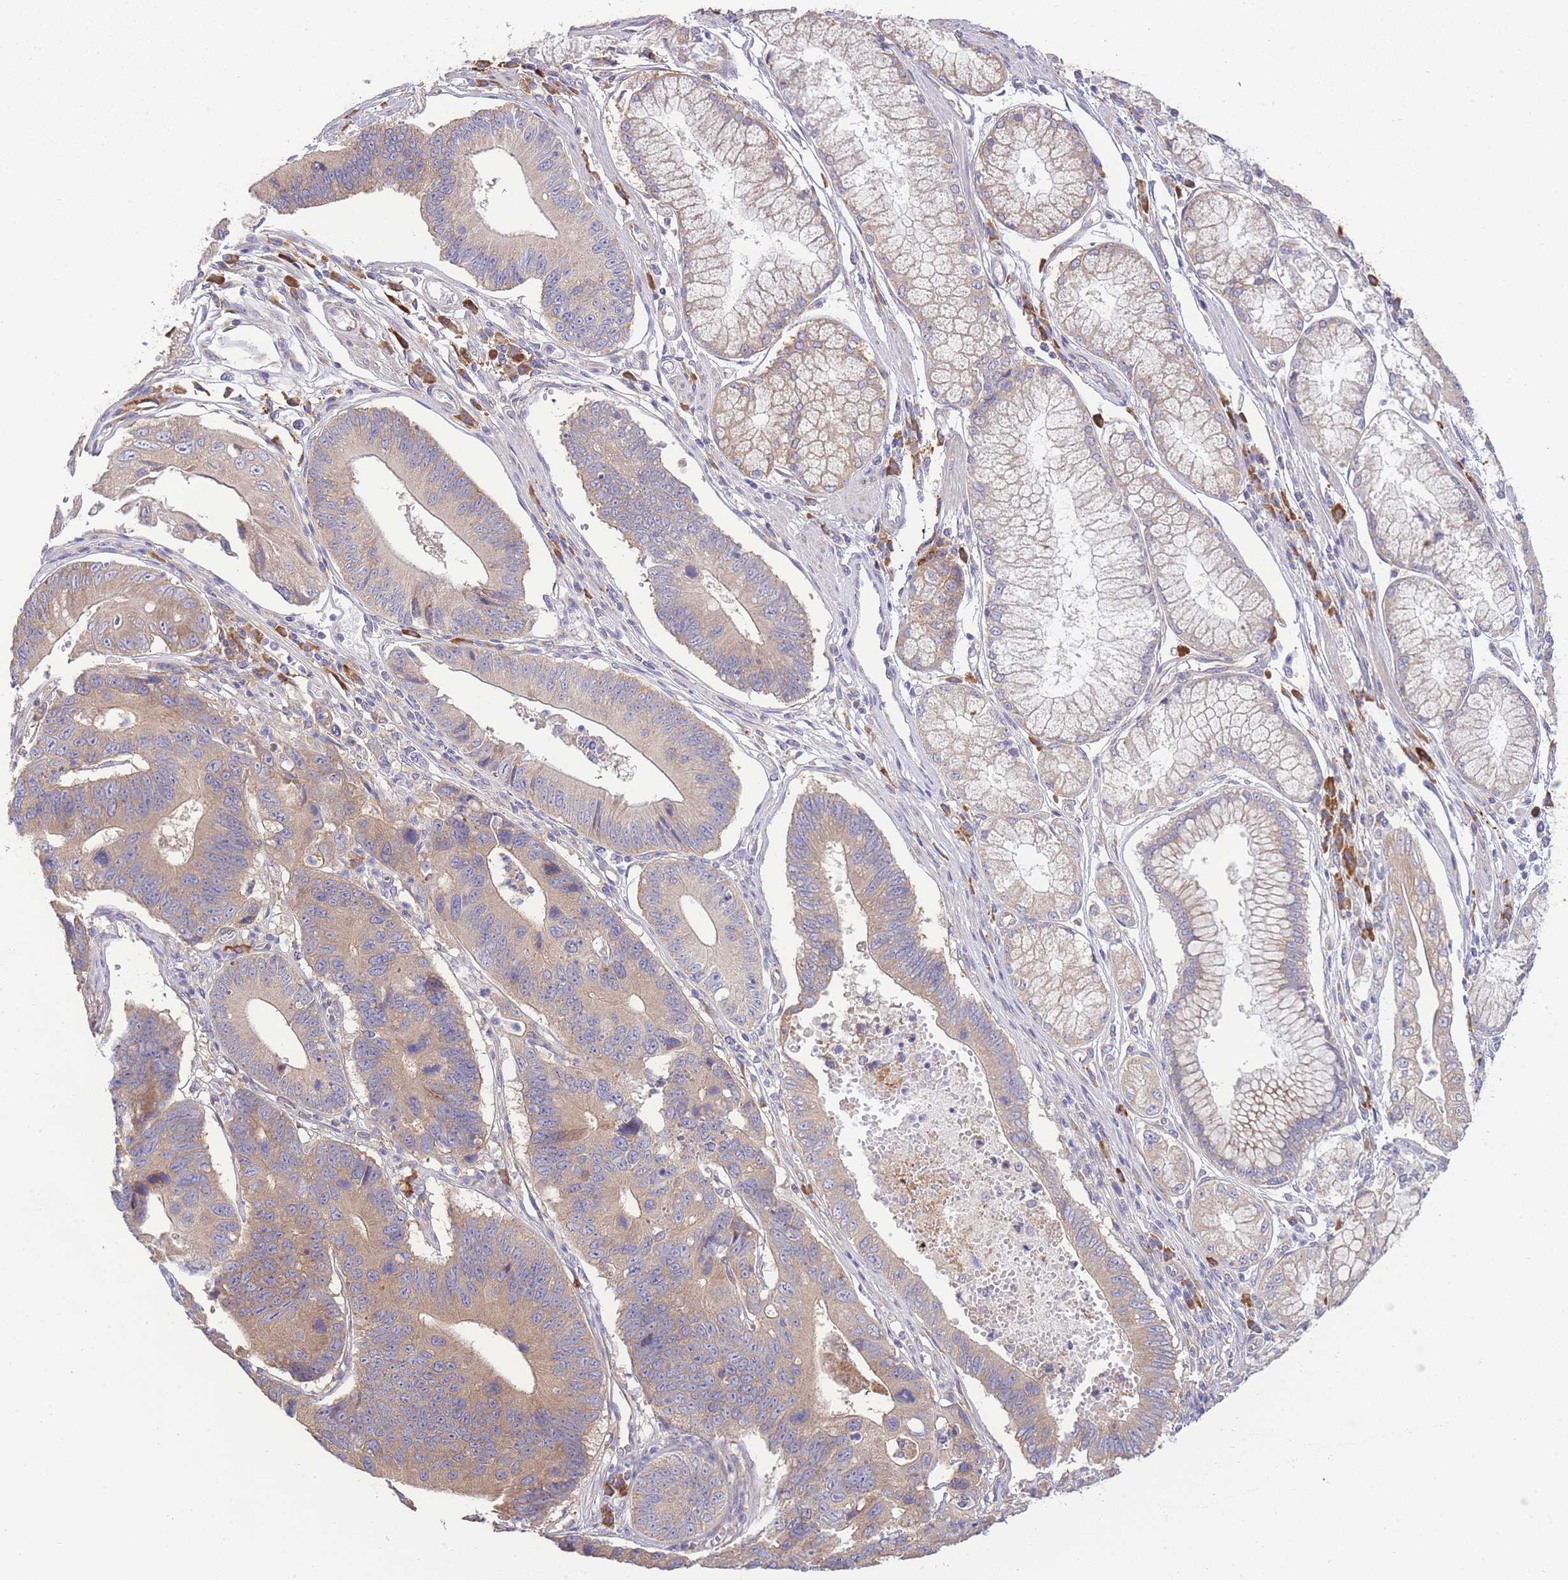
{"staining": {"intensity": "moderate", "quantity": ">75%", "location": "cytoplasmic/membranous"}, "tissue": "stomach cancer", "cell_type": "Tumor cells", "image_type": "cancer", "snomed": [{"axis": "morphology", "description": "Adenocarcinoma, NOS"}, {"axis": "topography", "description": "Stomach"}], "caption": "Immunohistochemistry histopathology image of human stomach adenocarcinoma stained for a protein (brown), which displays medium levels of moderate cytoplasmic/membranous positivity in approximately >75% of tumor cells.", "gene": "BEX1", "patient": {"sex": "male", "age": 59}}